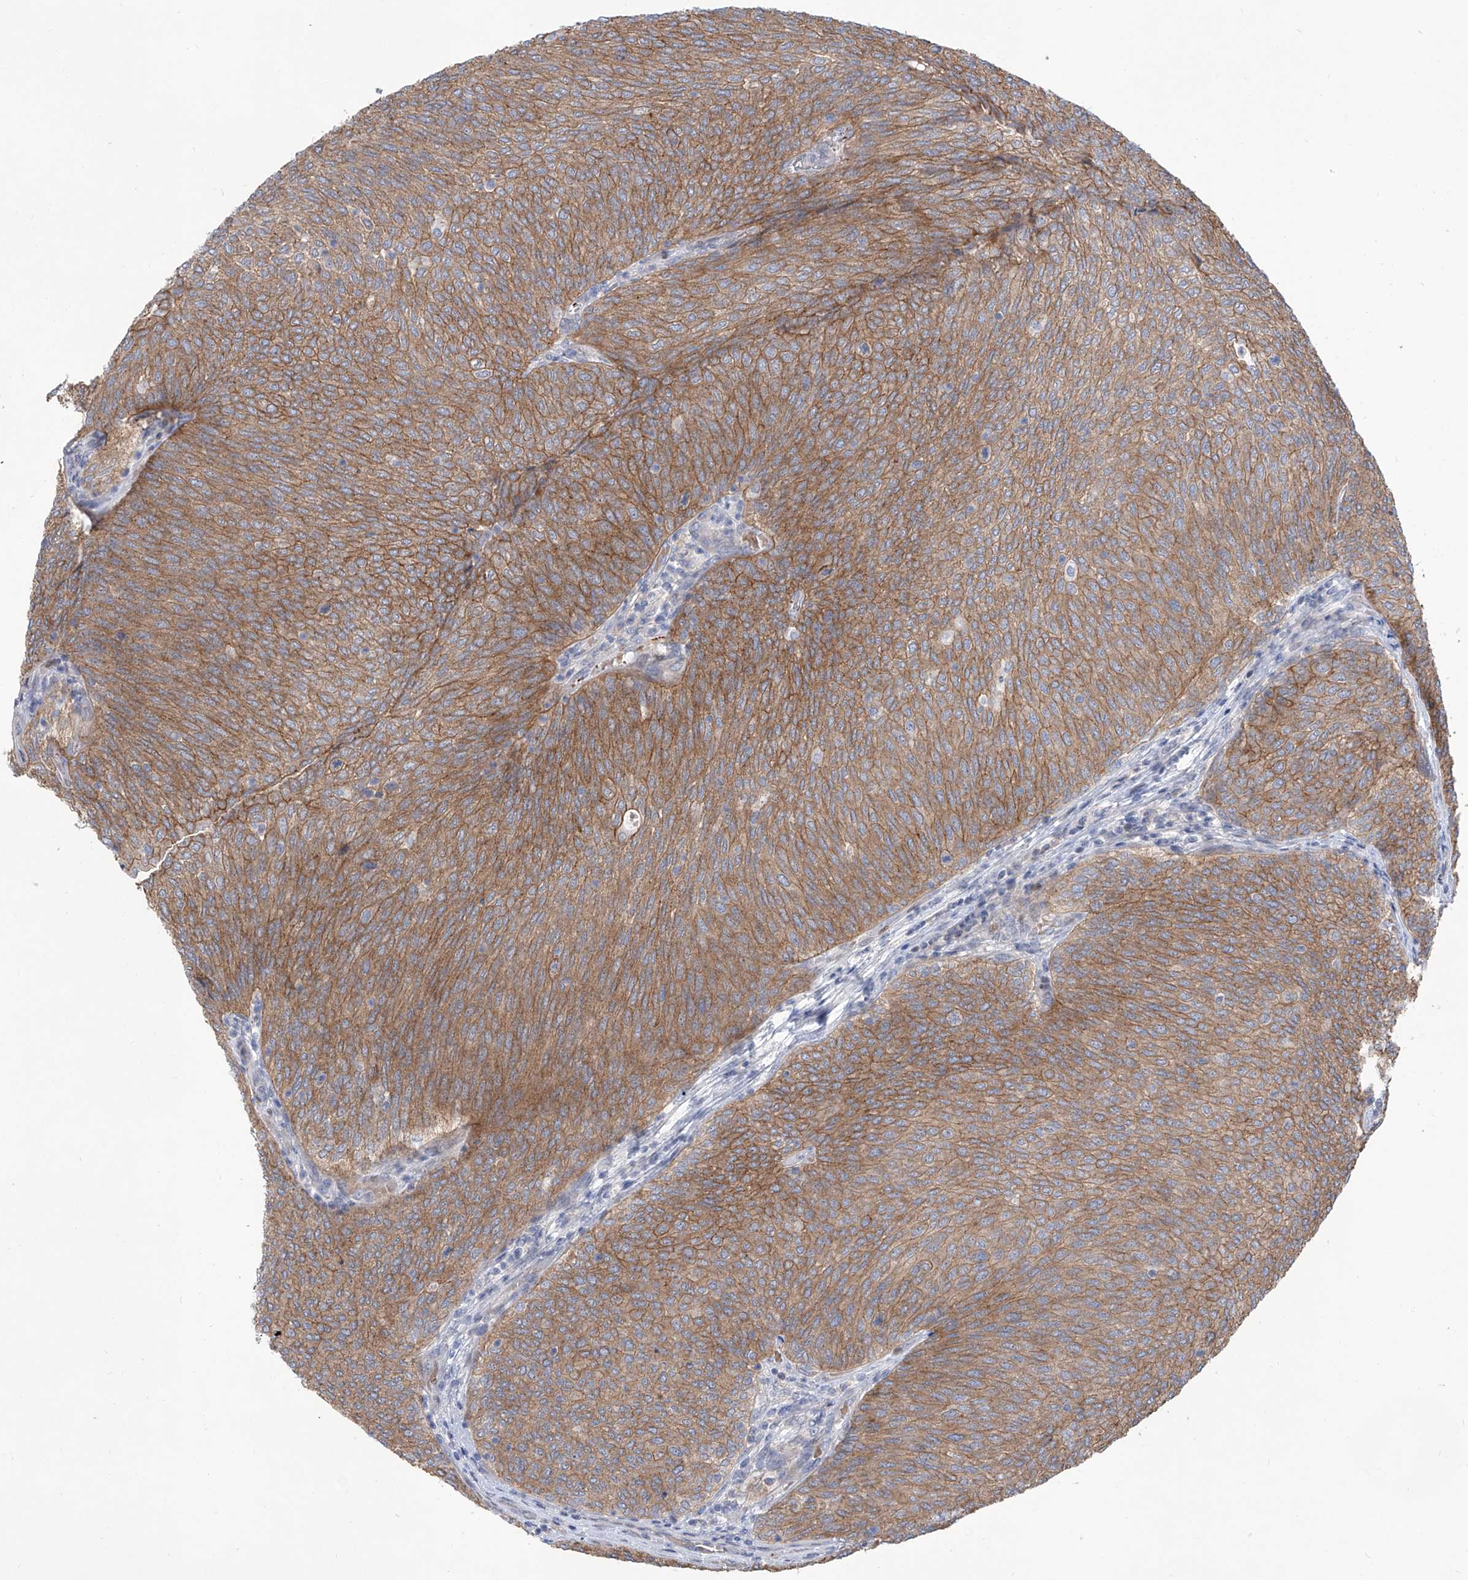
{"staining": {"intensity": "moderate", "quantity": ">75%", "location": "cytoplasmic/membranous"}, "tissue": "urothelial cancer", "cell_type": "Tumor cells", "image_type": "cancer", "snomed": [{"axis": "morphology", "description": "Urothelial carcinoma, Low grade"}, {"axis": "topography", "description": "Urinary bladder"}], "caption": "Human urothelial cancer stained for a protein (brown) displays moderate cytoplasmic/membranous positive staining in about >75% of tumor cells.", "gene": "LRRC1", "patient": {"sex": "female", "age": 79}}